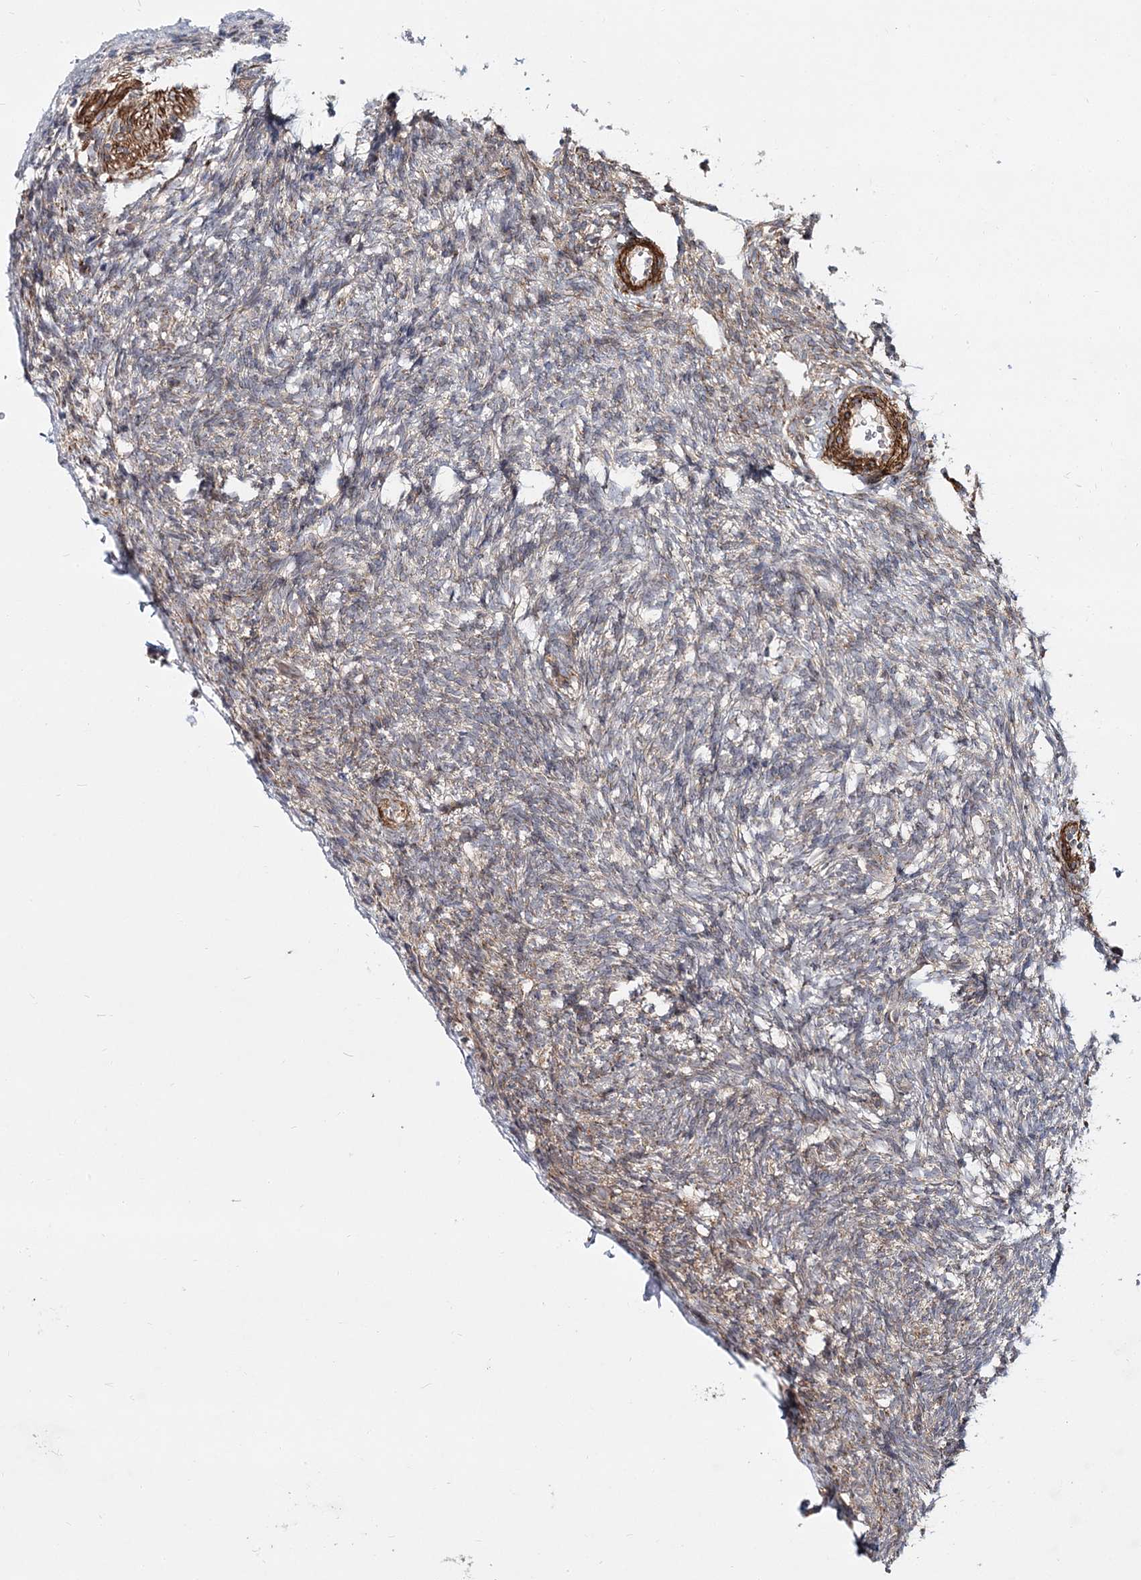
{"staining": {"intensity": "moderate", "quantity": "<25%", "location": "cytoplasmic/membranous"}, "tissue": "ovary", "cell_type": "Ovarian stroma cells", "image_type": "normal", "snomed": [{"axis": "morphology", "description": "Normal tissue, NOS"}, {"axis": "topography", "description": "Ovary"}], "caption": "A photomicrograph showing moderate cytoplasmic/membranous expression in about <25% of ovarian stroma cells in unremarkable ovary, as visualized by brown immunohistochemical staining.", "gene": "NBAS", "patient": {"sex": "female", "age": 34}}